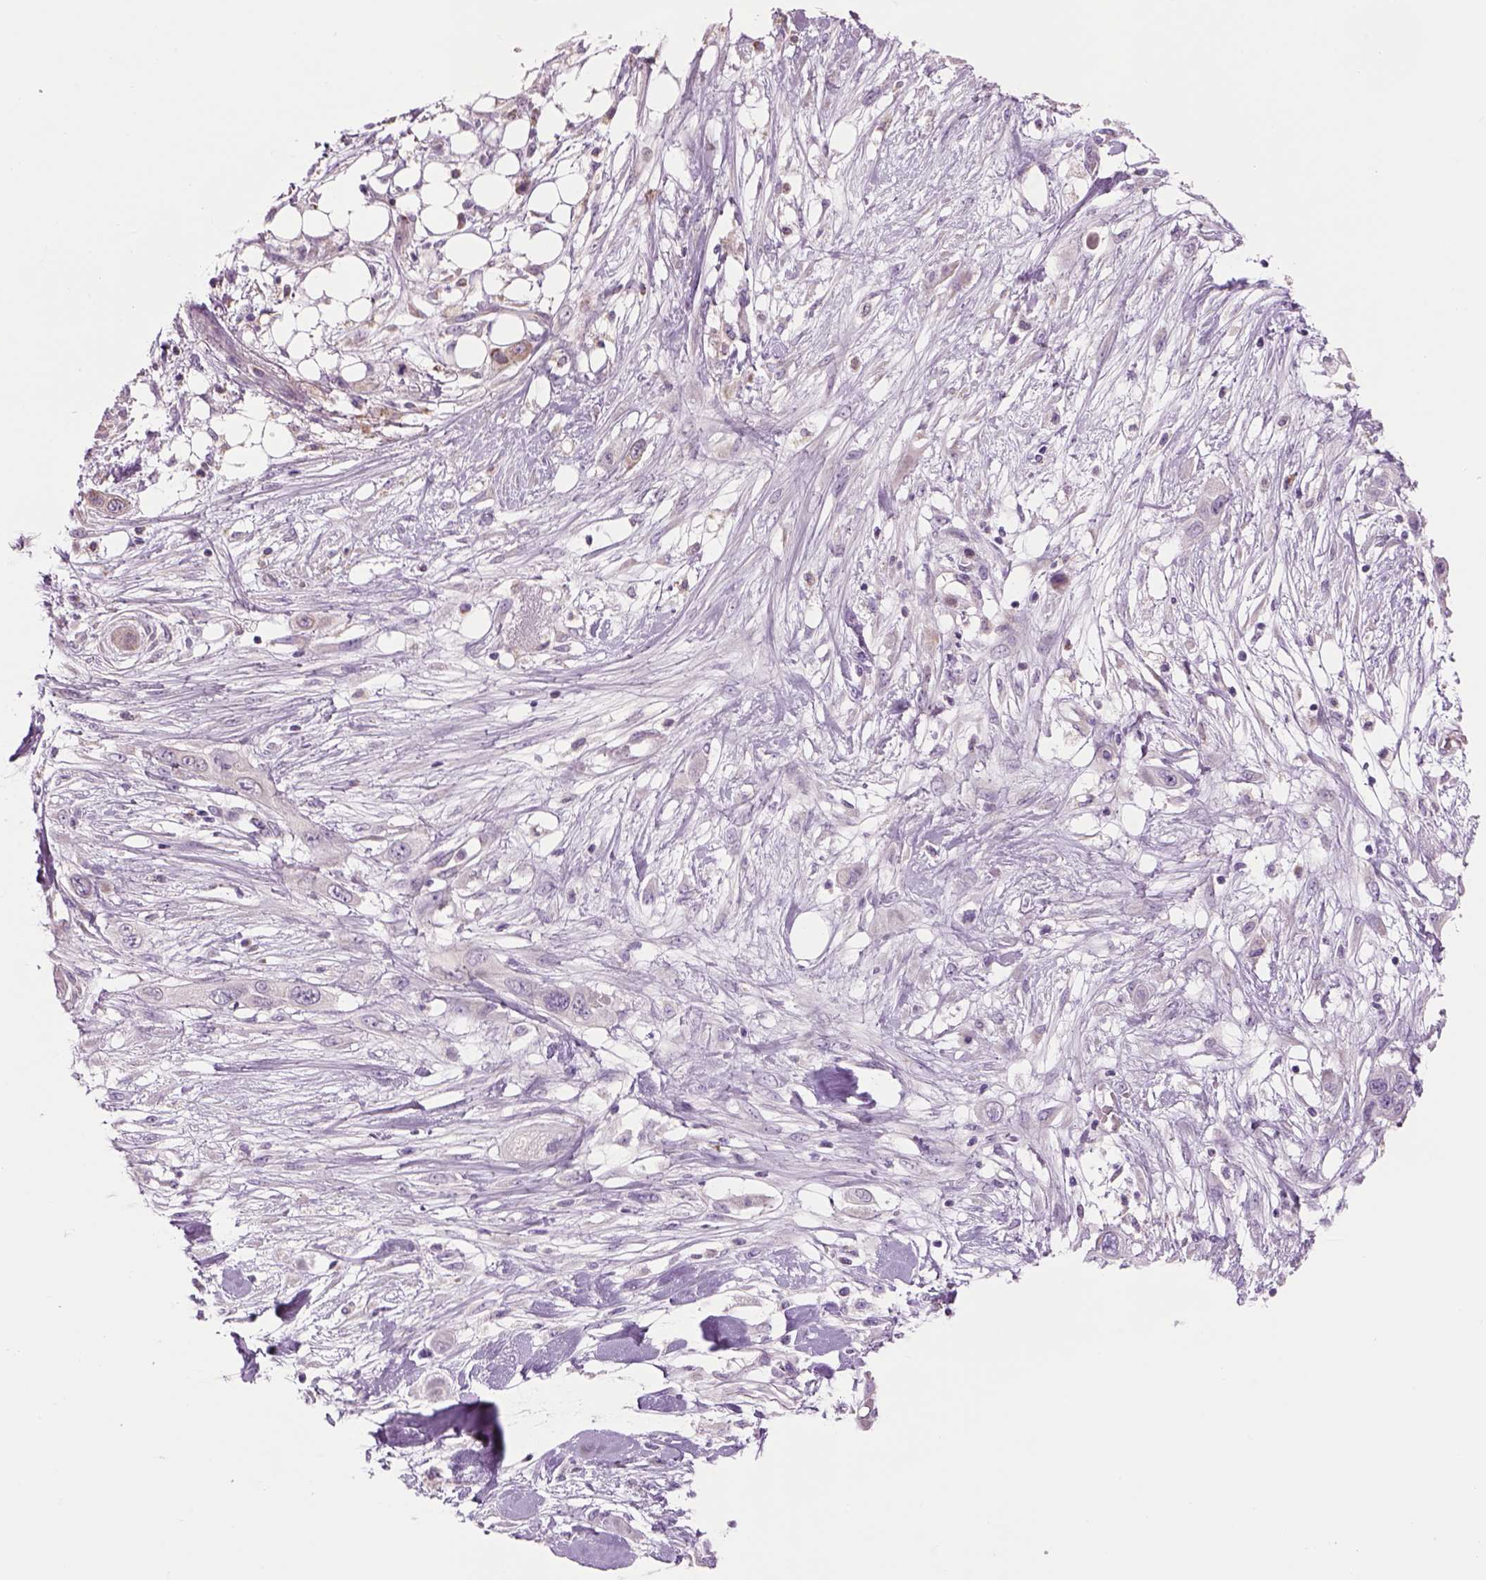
{"staining": {"intensity": "negative", "quantity": "none", "location": "none"}, "tissue": "skin cancer", "cell_type": "Tumor cells", "image_type": "cancer", "snomed": [{"axis": "morphology", "description": "Squamous cell carcinoma, NOS"}, {"axis": "topography", "description": "Skin"}], "caption": "A high-resolution photomicrograph shows immunohistochemistry staining of skin squamous cell carcinoma, which demonstrates no significant expression in tumor cells.", "gene": "IFT52", "patient": {"sex": "male", "age": 79}}